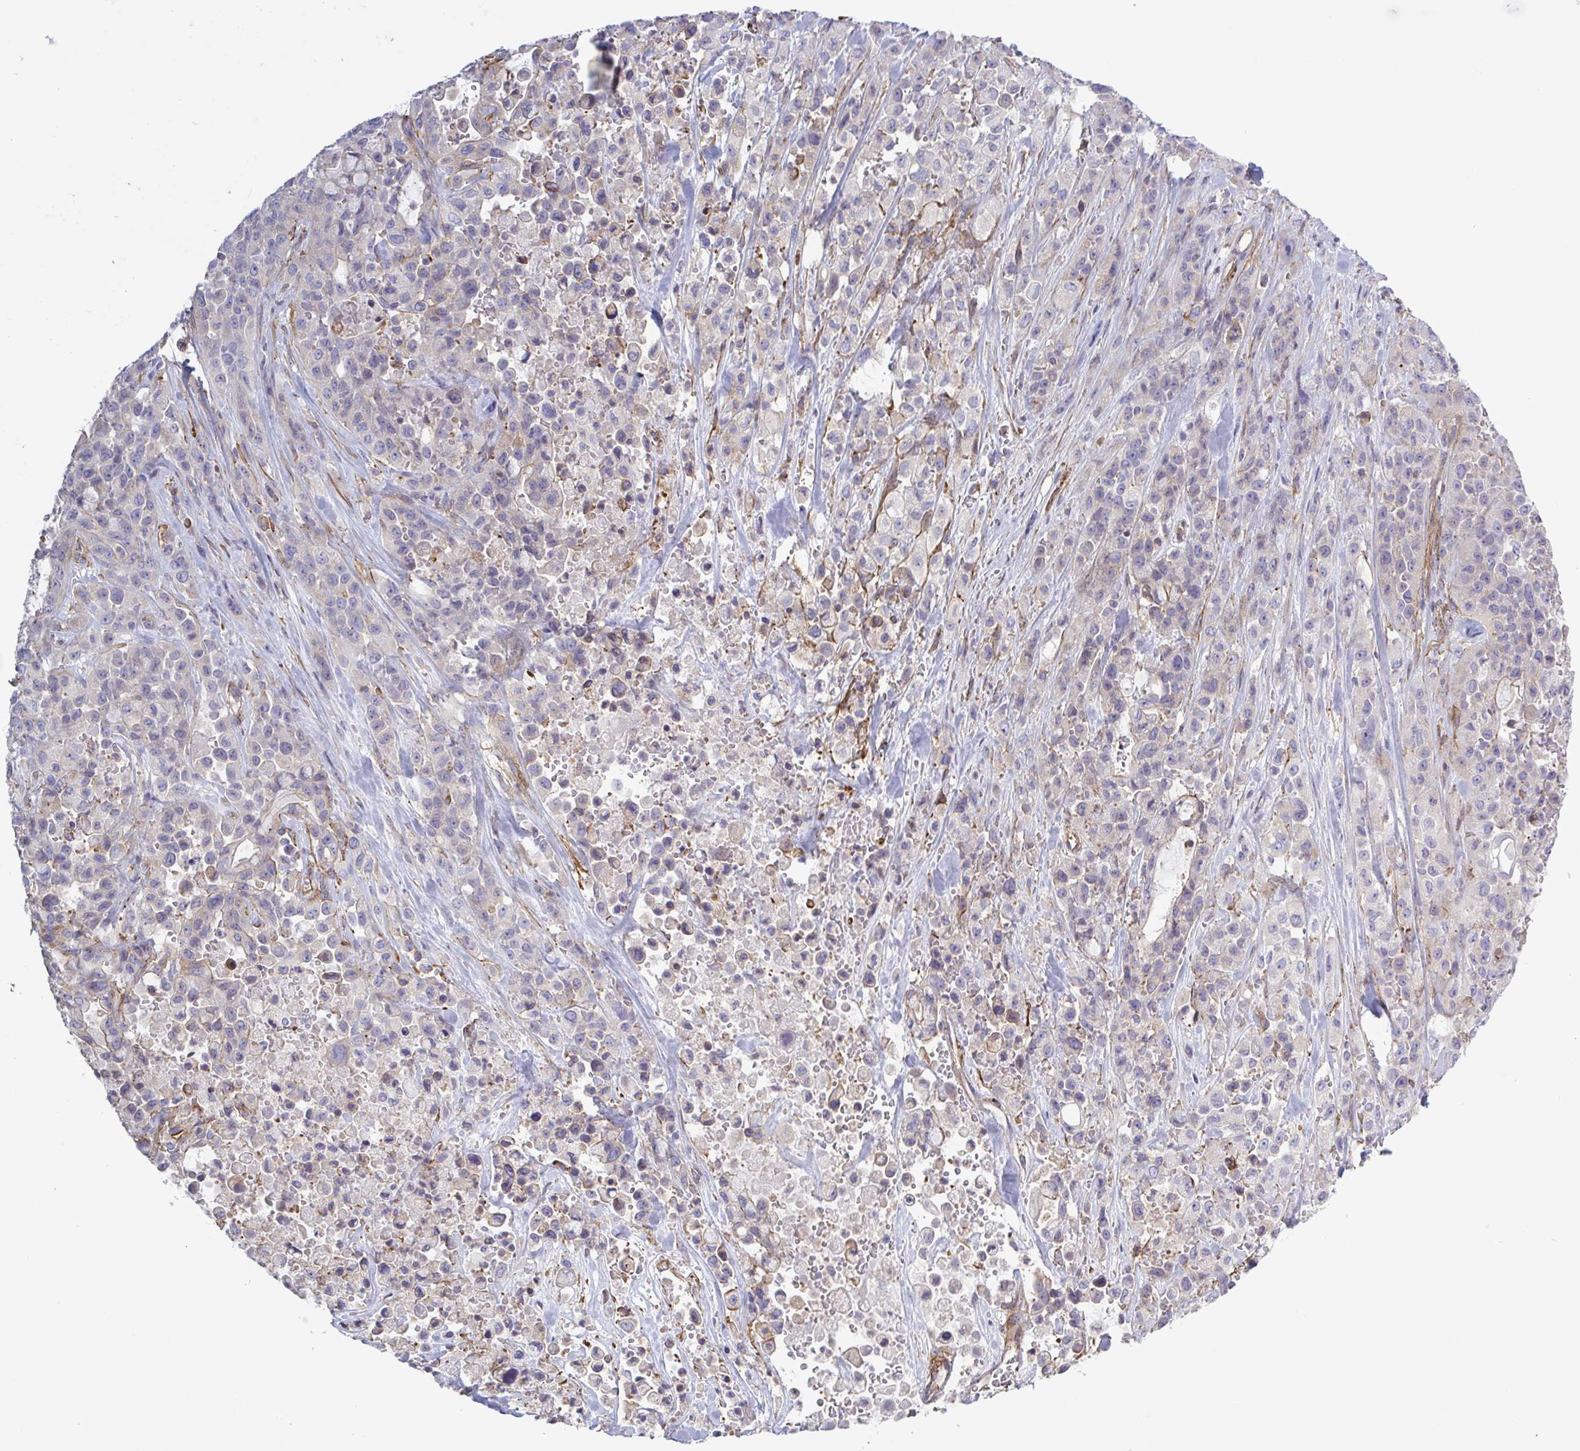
{"staining": {"intensity": "moderate", "quantity": "<25%", "location": "cytoplasmic/membranous"}, "tissue": "pancreatic cancer", "cell_type": "Tumor cells", "image_type": "cancer", "snomed": [{"axis": "morphology", "description": "Adenocarcinoma, NOS"}, {"axis": "topography", "description": "Pancreas"}], "caption": "Immunohistochemistry image of human pancreatic adenocarcinoma stained for a protein (brown), which exhibits low levels of moderate cytoplasmic/membranous positivity in about <25% of tumor cells.", "gene": "SHISA7", "patient": {"sex": "male", "age": 44}}